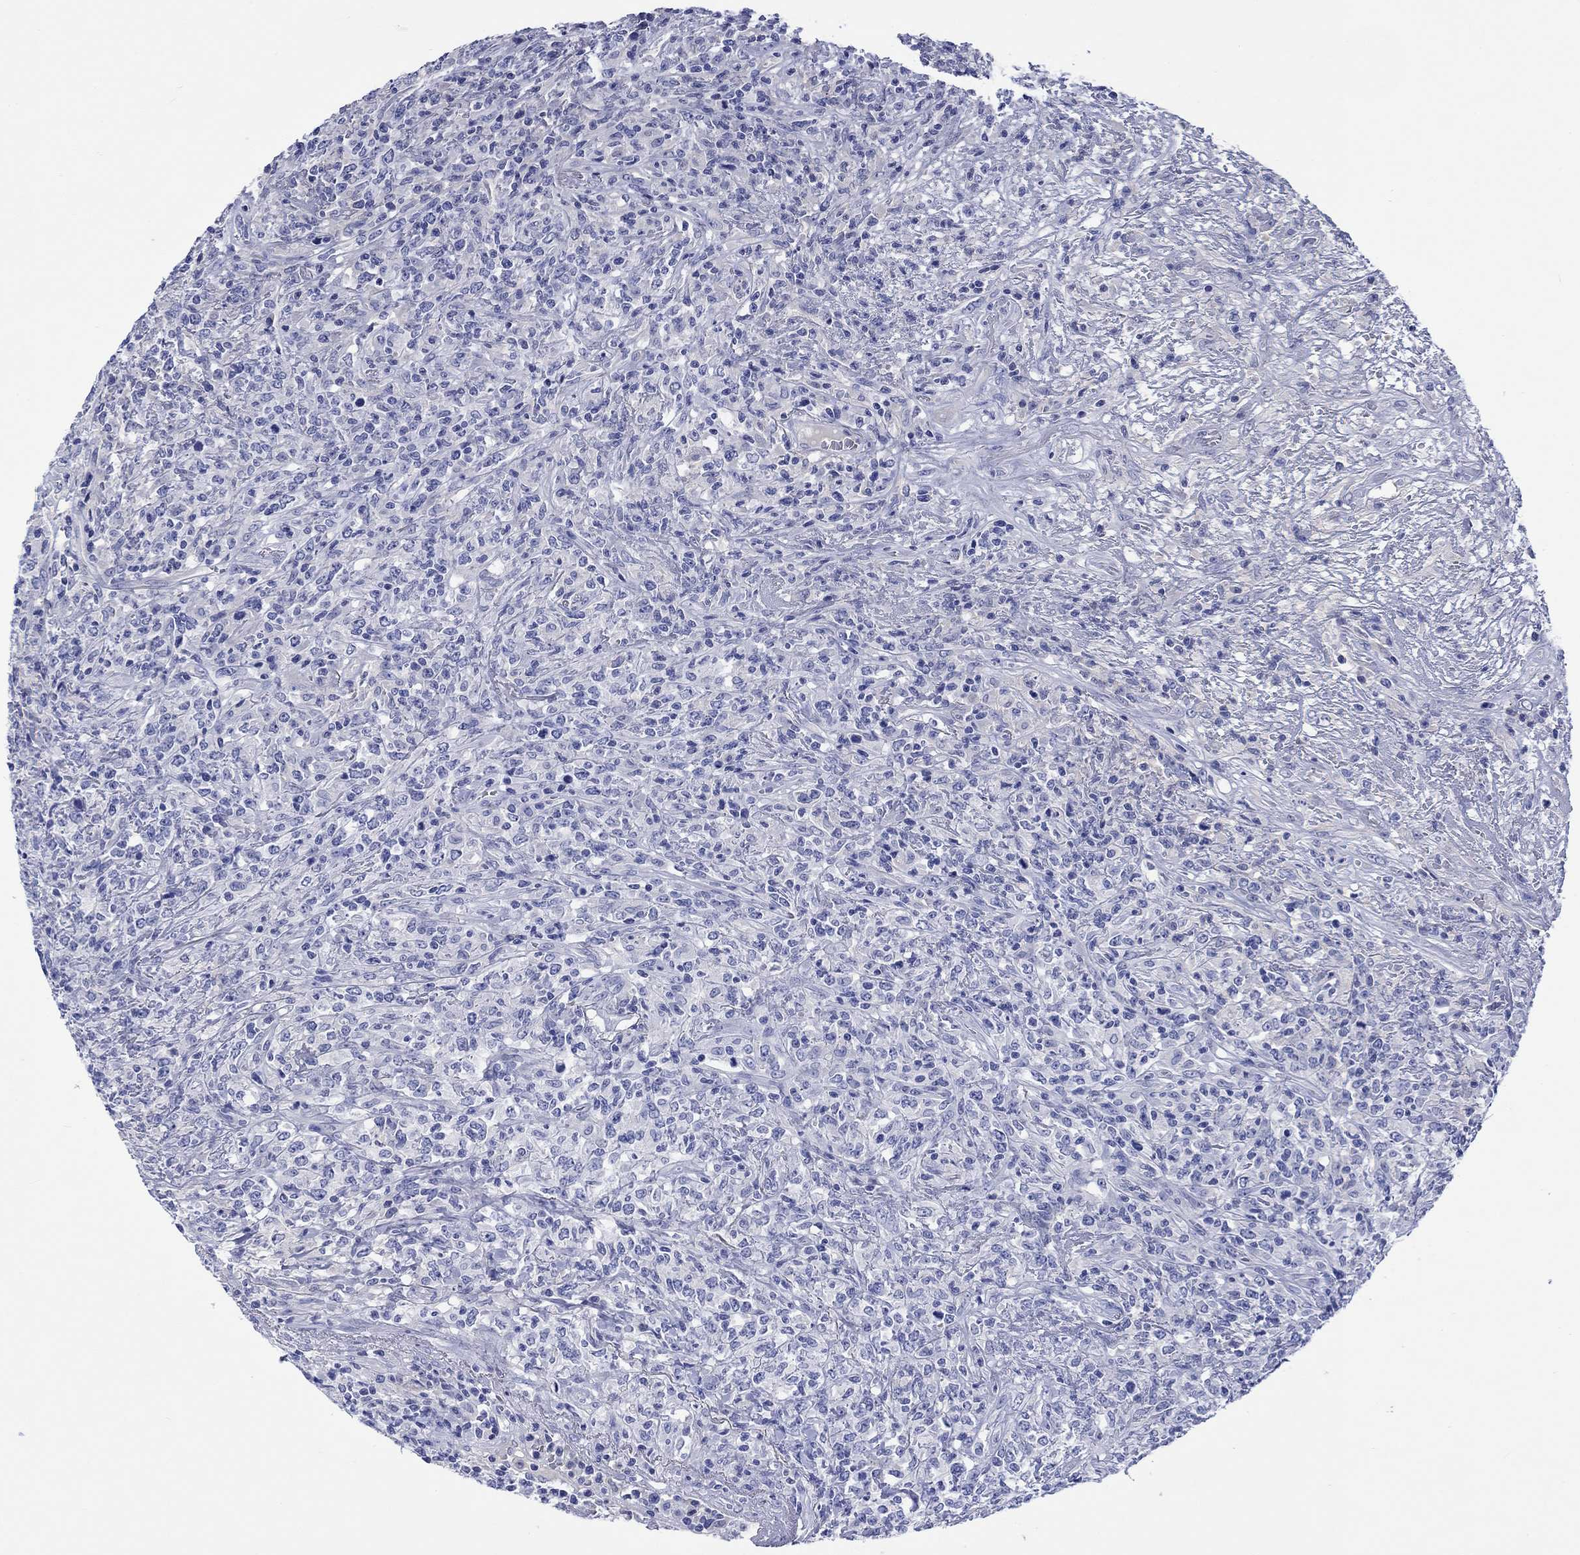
{"staining": {"intensity": "negative", "quantity": "none", "location": "none"}, "tissue": "lymphoma", "cell_type": "Tumor cells", "image_type": "cancer", "snomed": [{"axis": "morphology", "description": "Malignant lymphoma, non-Hodgkin's type, High grade"}, {"axis": "topography", "description": "Lung"}], "caption": "Tumor cells are negative for protein expression in human high-grade malignant lymphoma, non-Hodgkin's type. (DAB (3,3'-diaminobenzidine) IHC visualized using brightfield microscopy, high magnification).", "gene": "CACNG3", "patient": {"sex": "male", "age": 79}}